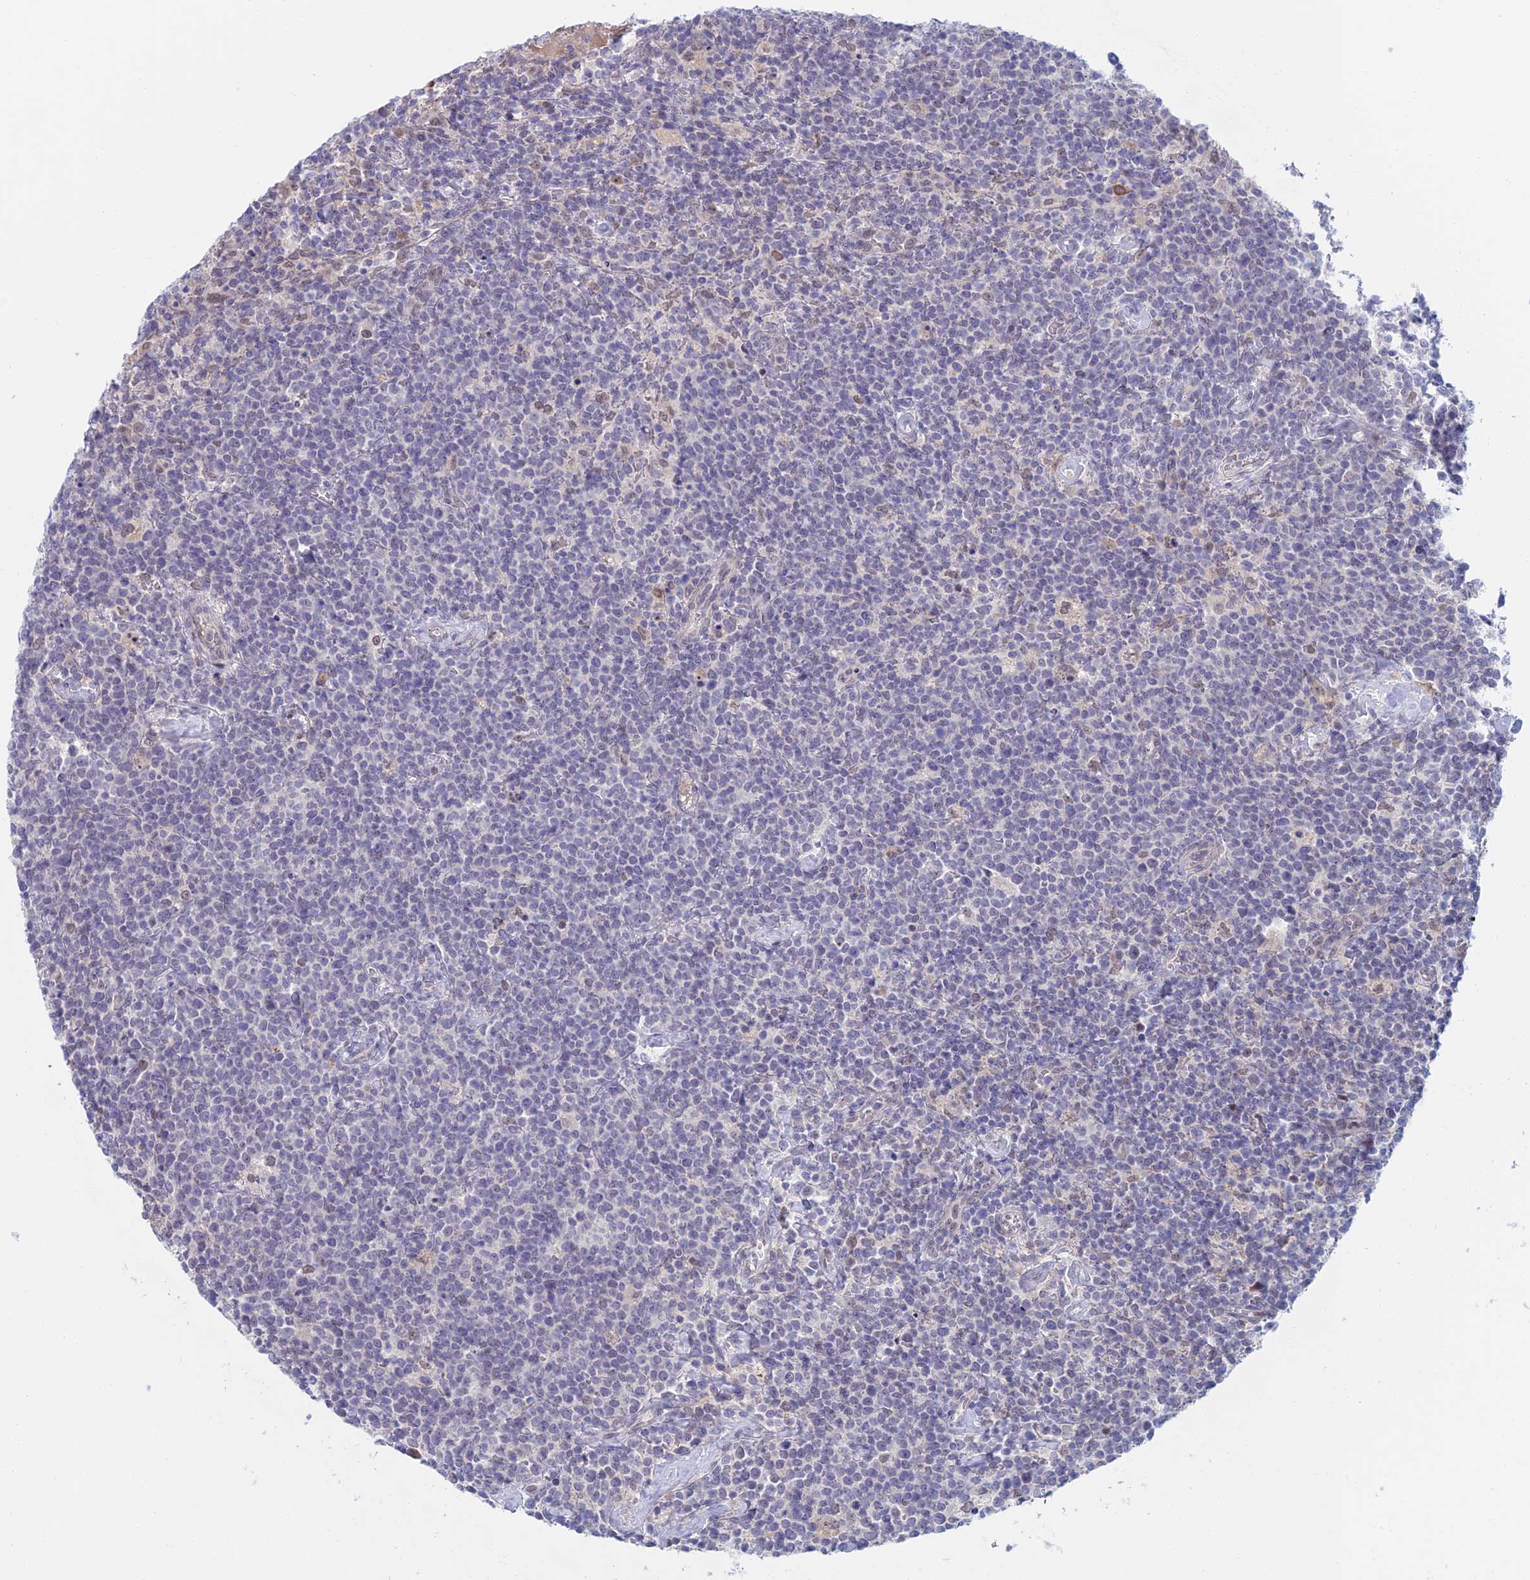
{"staining": {"intensity": "negative", "quantity": "none", "location": "none"}, "tissue": "lymphoma", "cell_type": "Tumor cells", "image_type": "cancer", "snomed": [{"axis": "morphology", "description": "Malignant lymphoma, non-Hodgkin's type, High grade"}, {"axis": "topography", "description": "Lymph node"}], "caption": "DAB (3,3'-diaminobenzidine) immunohistochemical staining of human high-grade malignant lymphoma, non-Hodgkin's type shows no significant expression in tumor cells.", "gene": "ZUP1", "patient": {"sex": "male", "age": 61}}